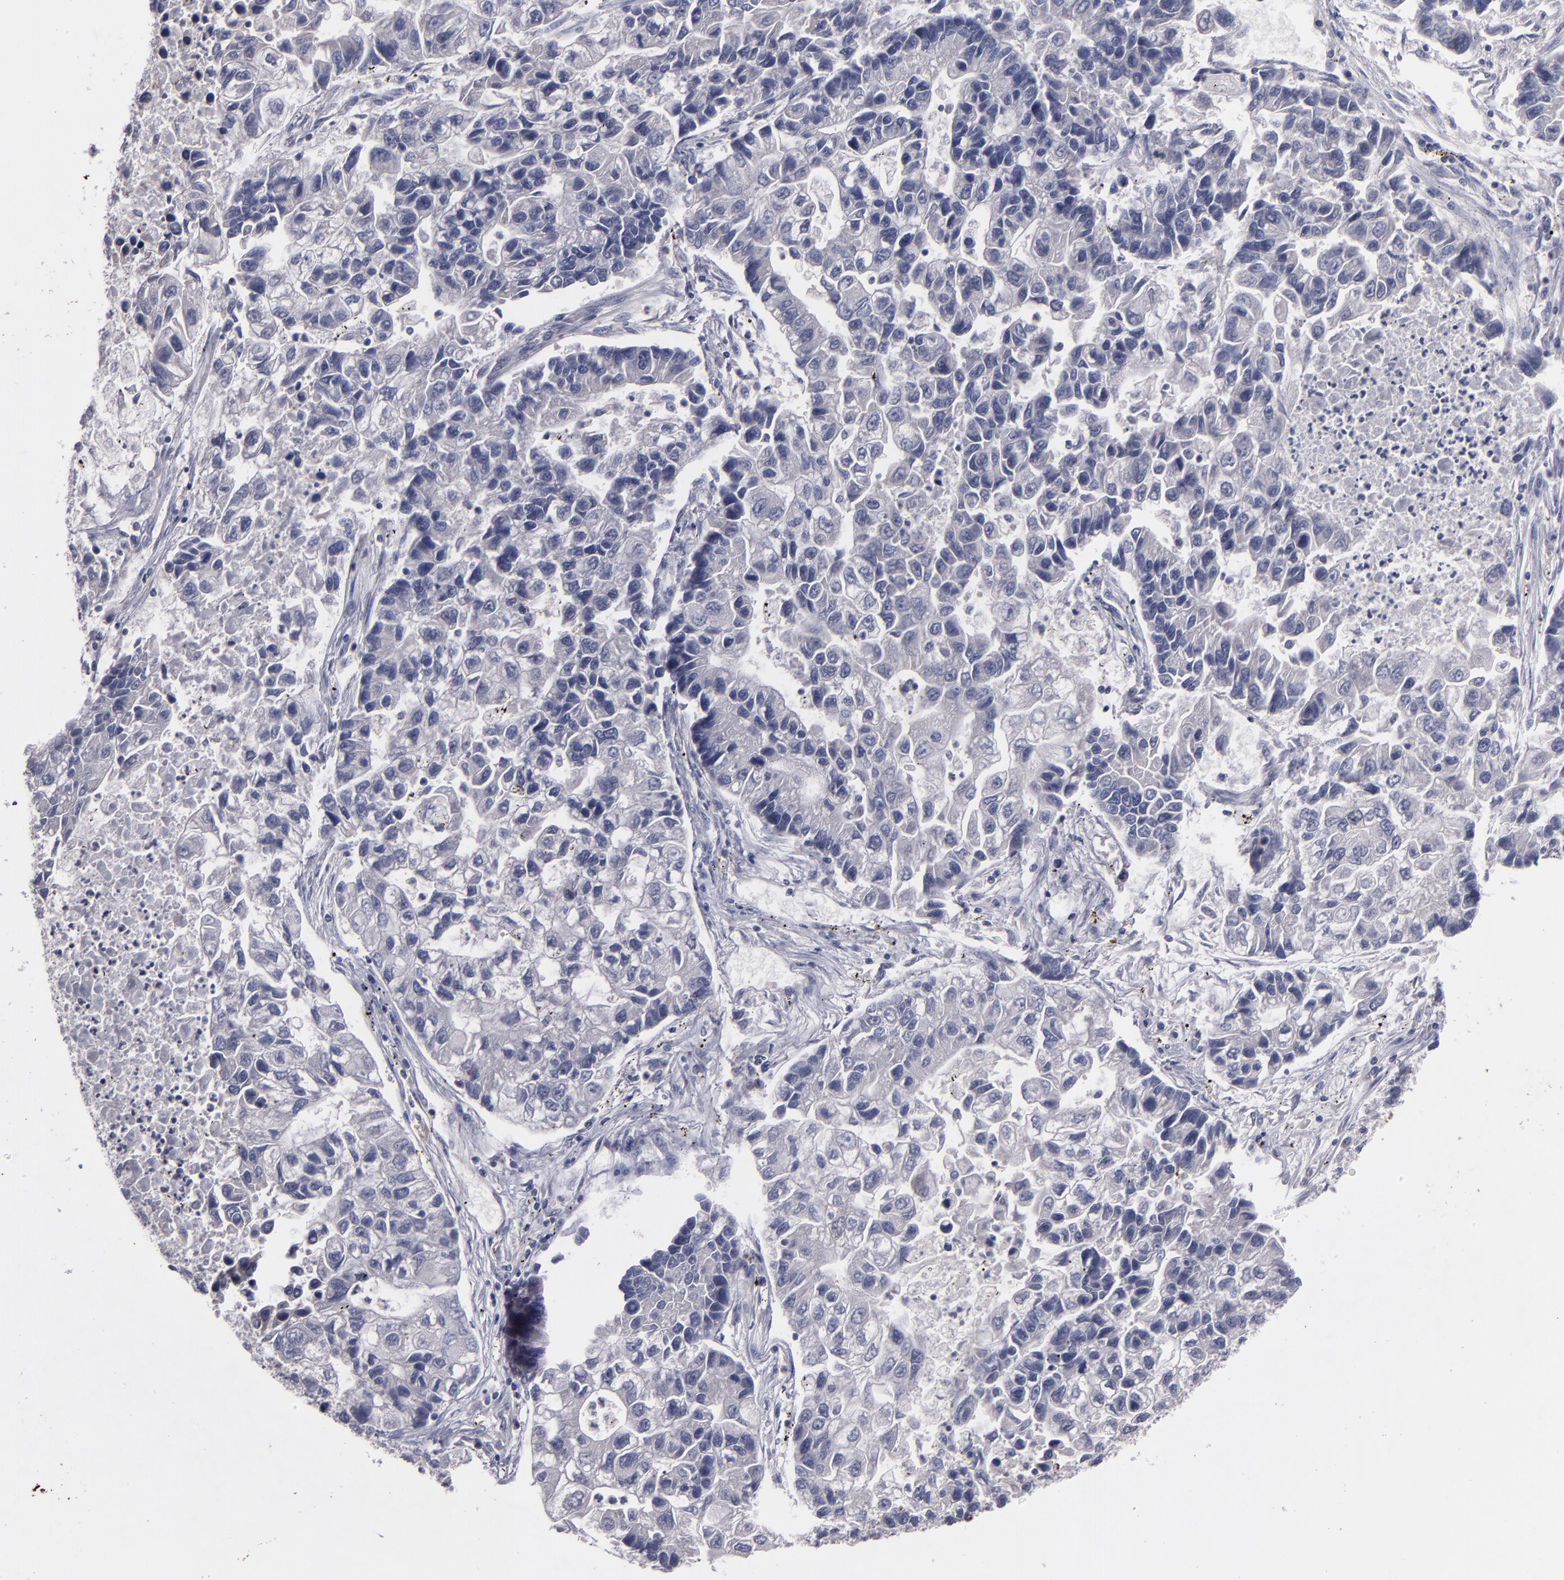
{"staining": {"intensity": "negative", "quantity": "none", "location": "none"}, "tissue": "lung cancer", "cell_type": "Tumor cells", "image_type": "cancer", "snomed": [{"axis": "morphology", "description": "Adenocarcinoma, NOS"}, {"axis": "topography", "description": "Lung"}], "caption": "This image is of lung cancer (adenocarcinoma) stained with IHC to label a protein in brown with the nuclei are counter-stained blue. There is no expression in tumor cells.", "gene": "S100A1", "patient": {"sex": "female", "age": 51}}